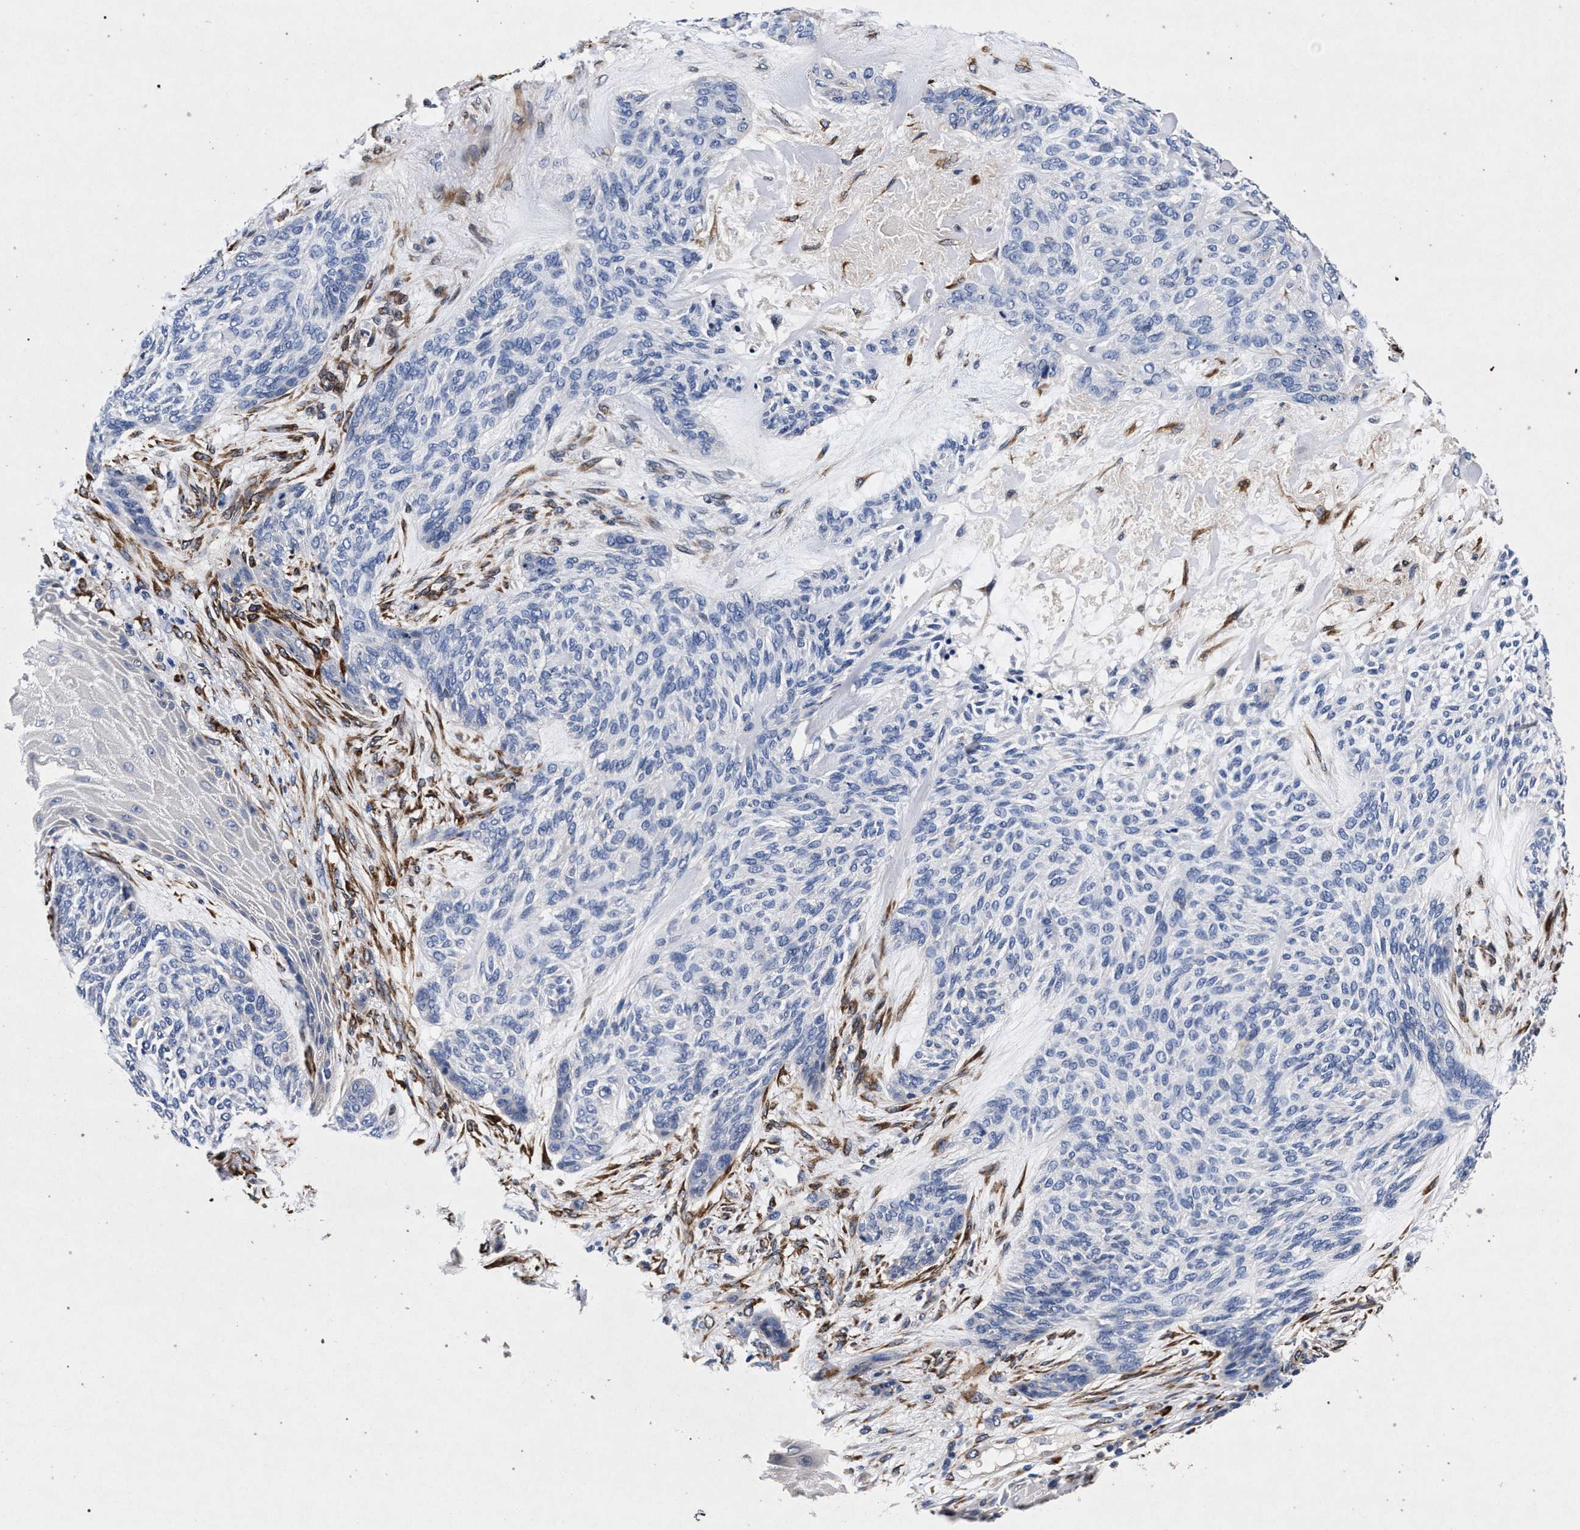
{"staining": {"intensity": "negative", "quantity": "none", "location": "none"}, "tissue": "skin cancer", "cell_type": "Tumor cells", "image_type": "cancer", "snomed": [{"axis": "morphology", "description": "Basal cell carcinoma"}, {"axis": "topography", "description": "Skin"}], "caption": "Image shows no protein staining in tumor cells of skin cancer (basal cell carcinoma) tissue.", "gene": "NEK7", "patient": {"sex": "male", "age": 55}}